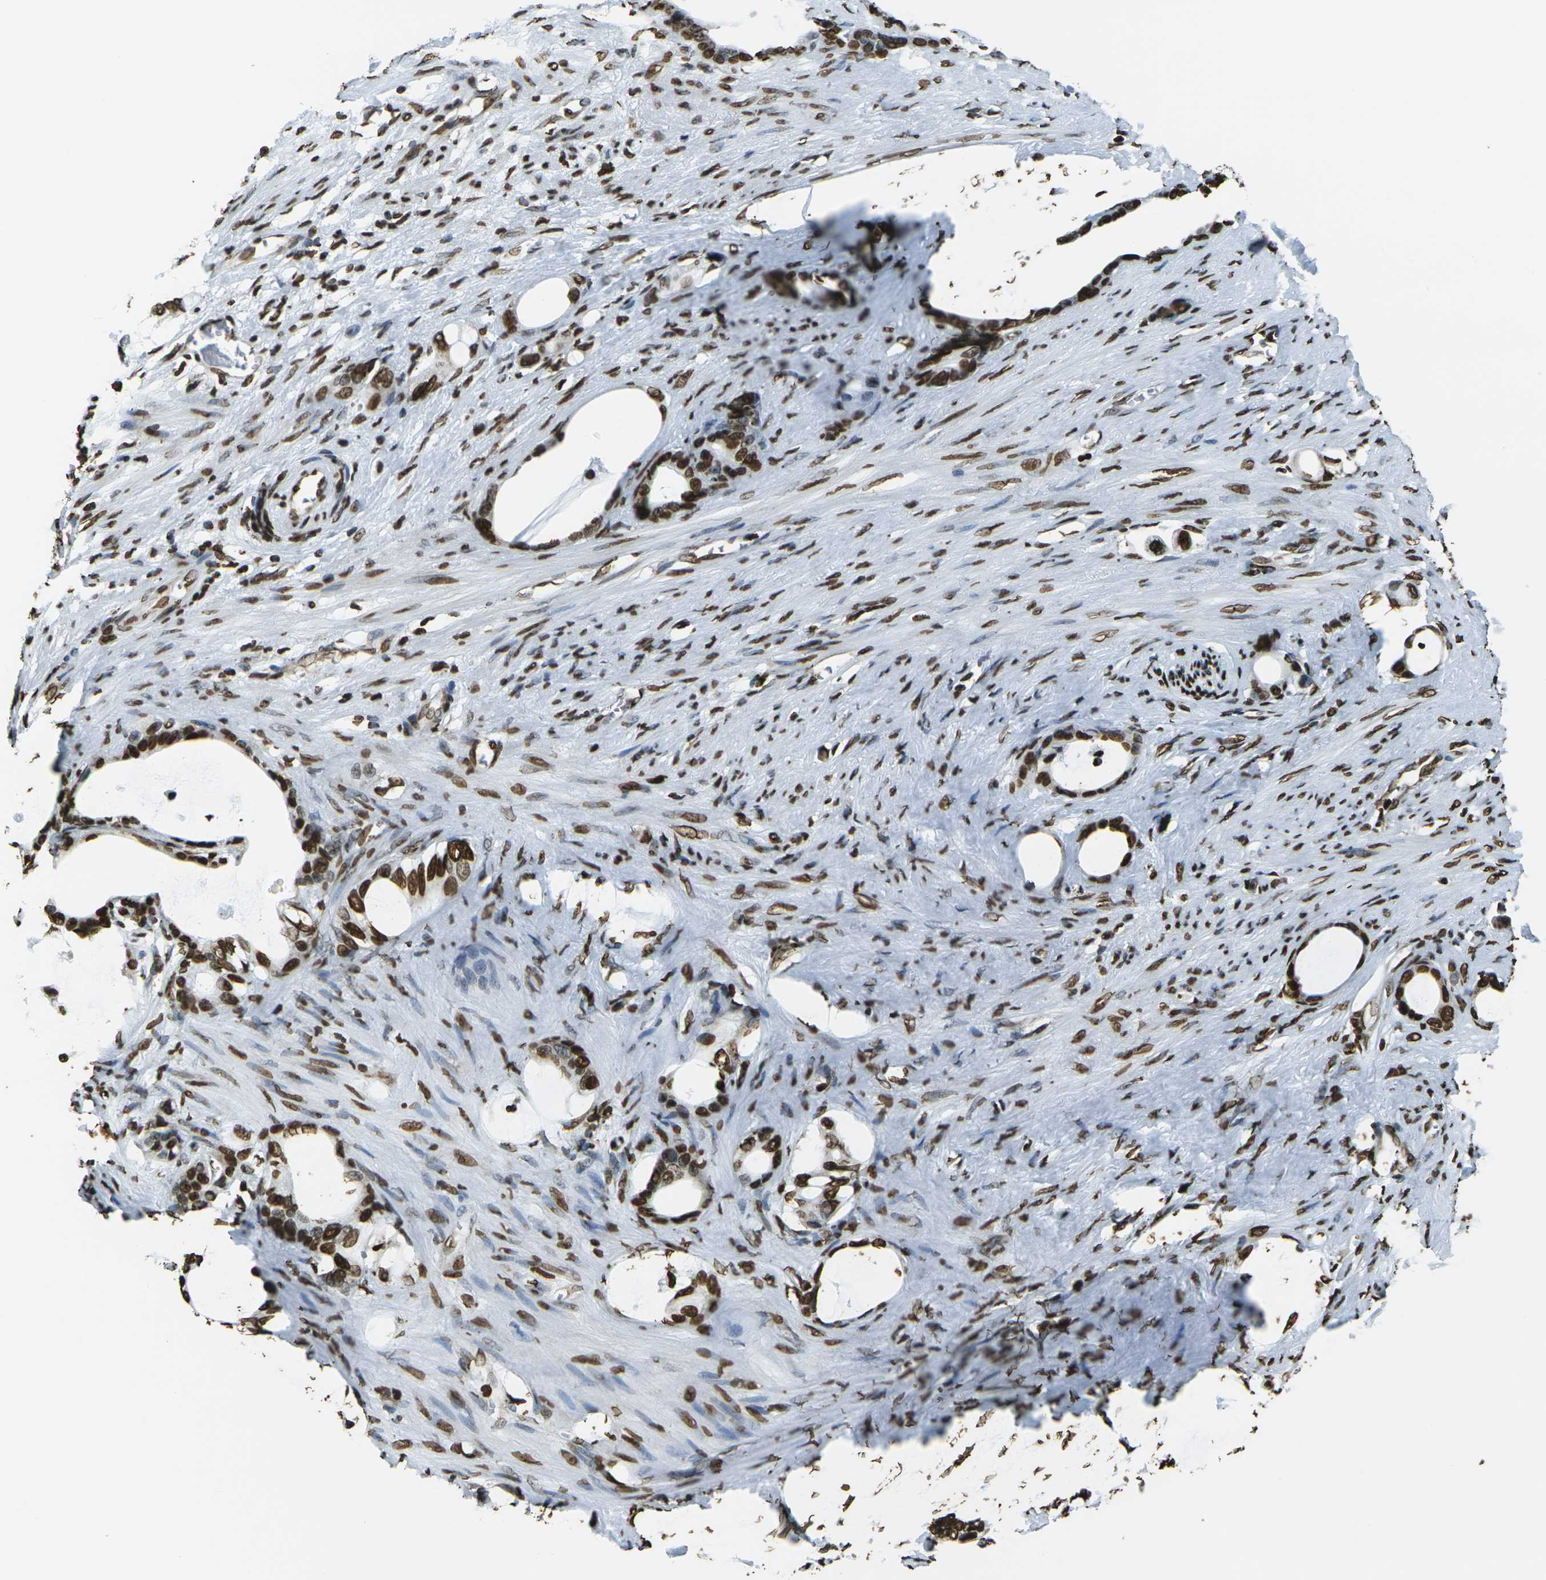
{"staining": {"intensity": "strong", "quantity": ">75%", "location": "nuclear"}, "tissue": "stomach cancer", "cell_type": "Tumor cells", "image_type": "cancer", "snomed": [{"axis": "morphology", "description": "Adenocarcinoma, NOS"}, {"axis": "topography", "description": "Stomach"}], "caption": "A brown stain shows strong nuclear positivity of a protein in stomach cancer tumor cells. Using DAB (3,3'-diaminobenzidine) (brown) and hematoxylin (blue) stains, captured at high magnification using brightfield microscopy.", "gene": "H1-2", "patient": {"sex": "female", "age": 75}}